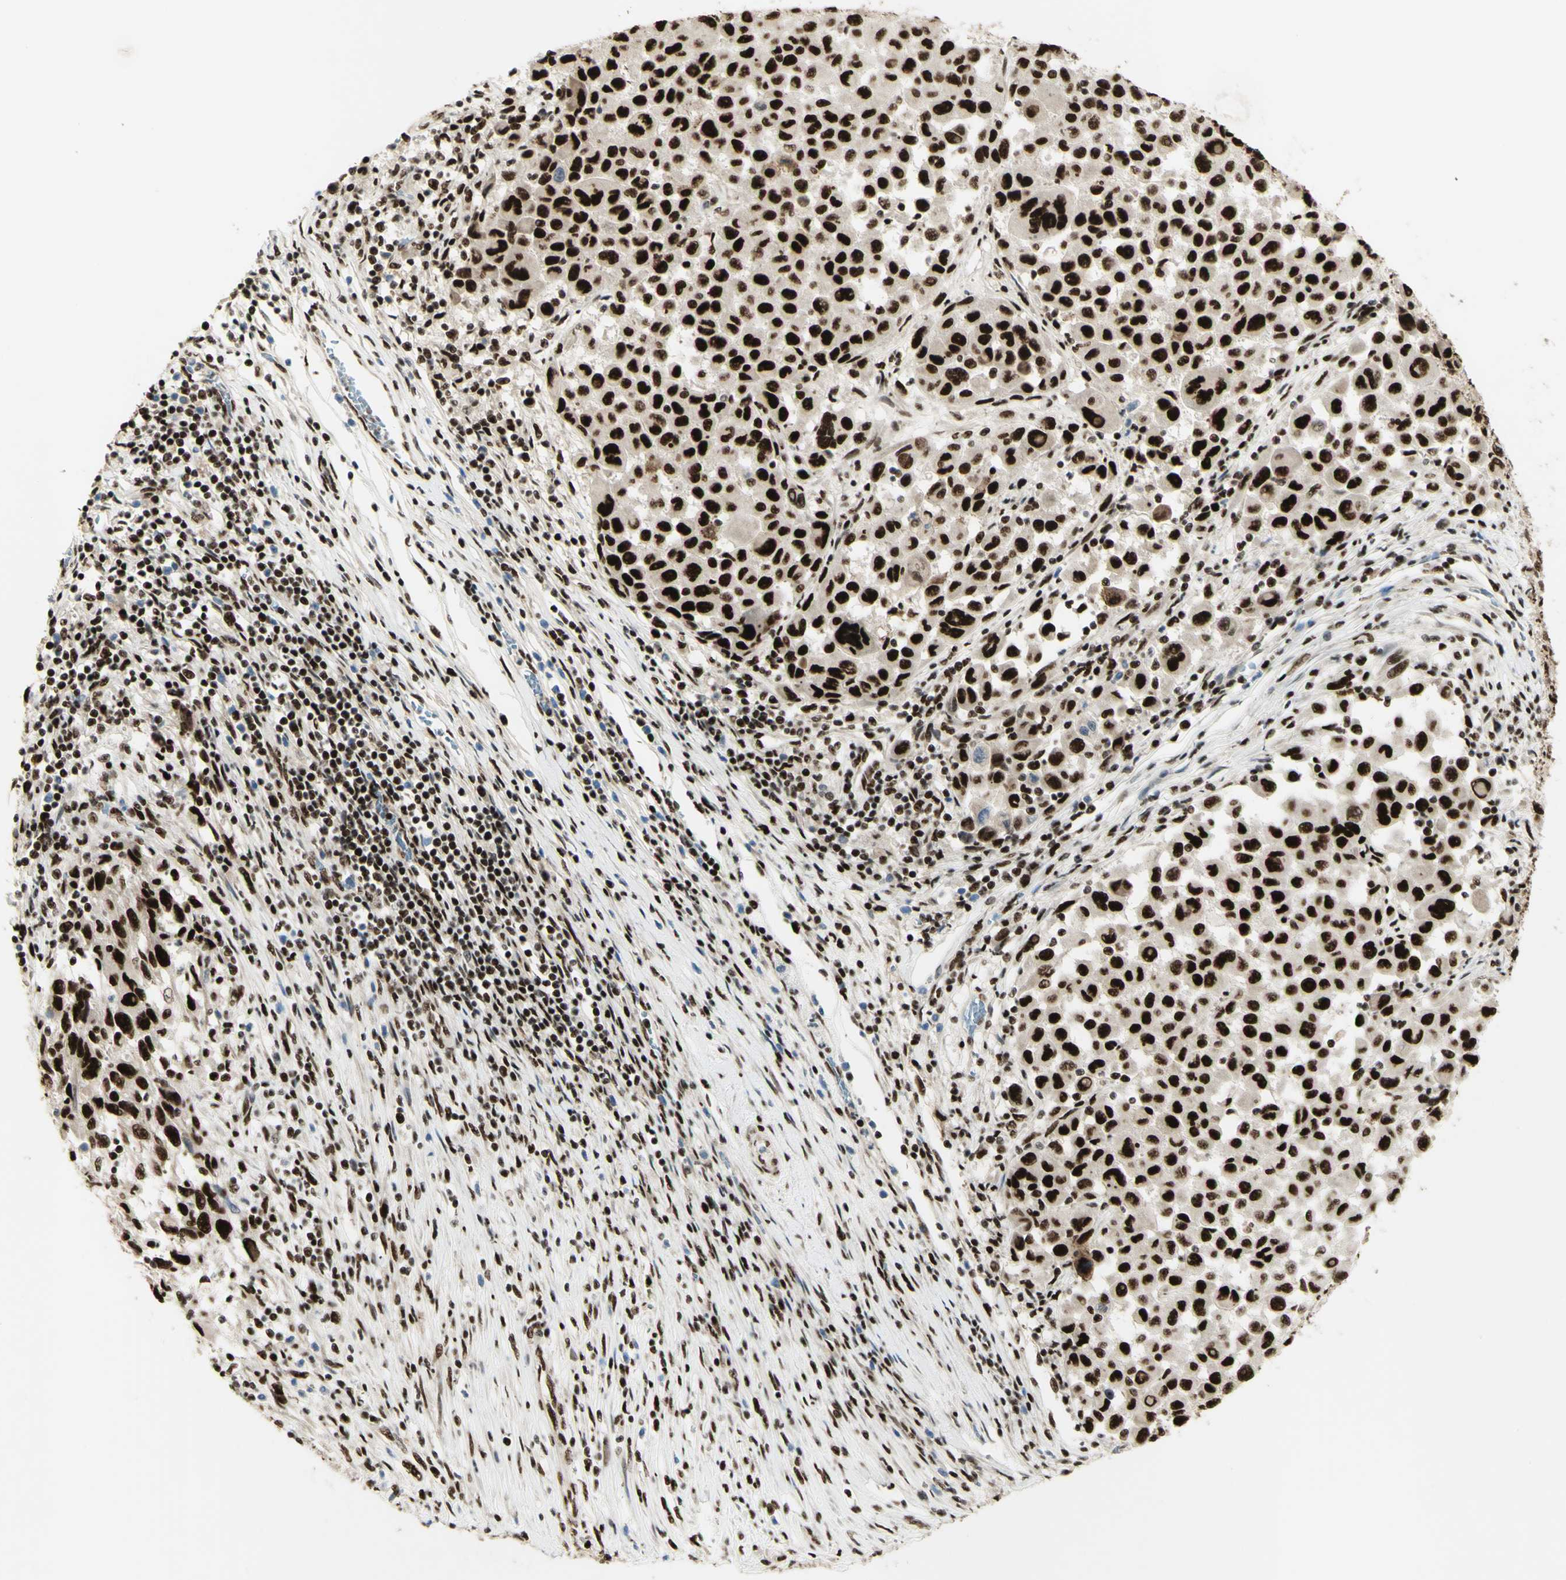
{"staining": {"intensity": "strong", "quantity": ">75%", "location": "nuclear"}, "tissue": "melanoma", "cell_type": "Tumor cells", "image_type": "cancer", "snomed": [{"axis": "morphology", "description": "Malignant melanoma, Metastatic site"}, {"axis": "topography", "description": "Lymph node"}], "caption": "Tumor cells show high levels of strong nuclear staining in approximately >75% of cells in human malignant melanoma (metastatic site).", "gene": "DHX9", "patient": {"sex": "male", "age": 61}}